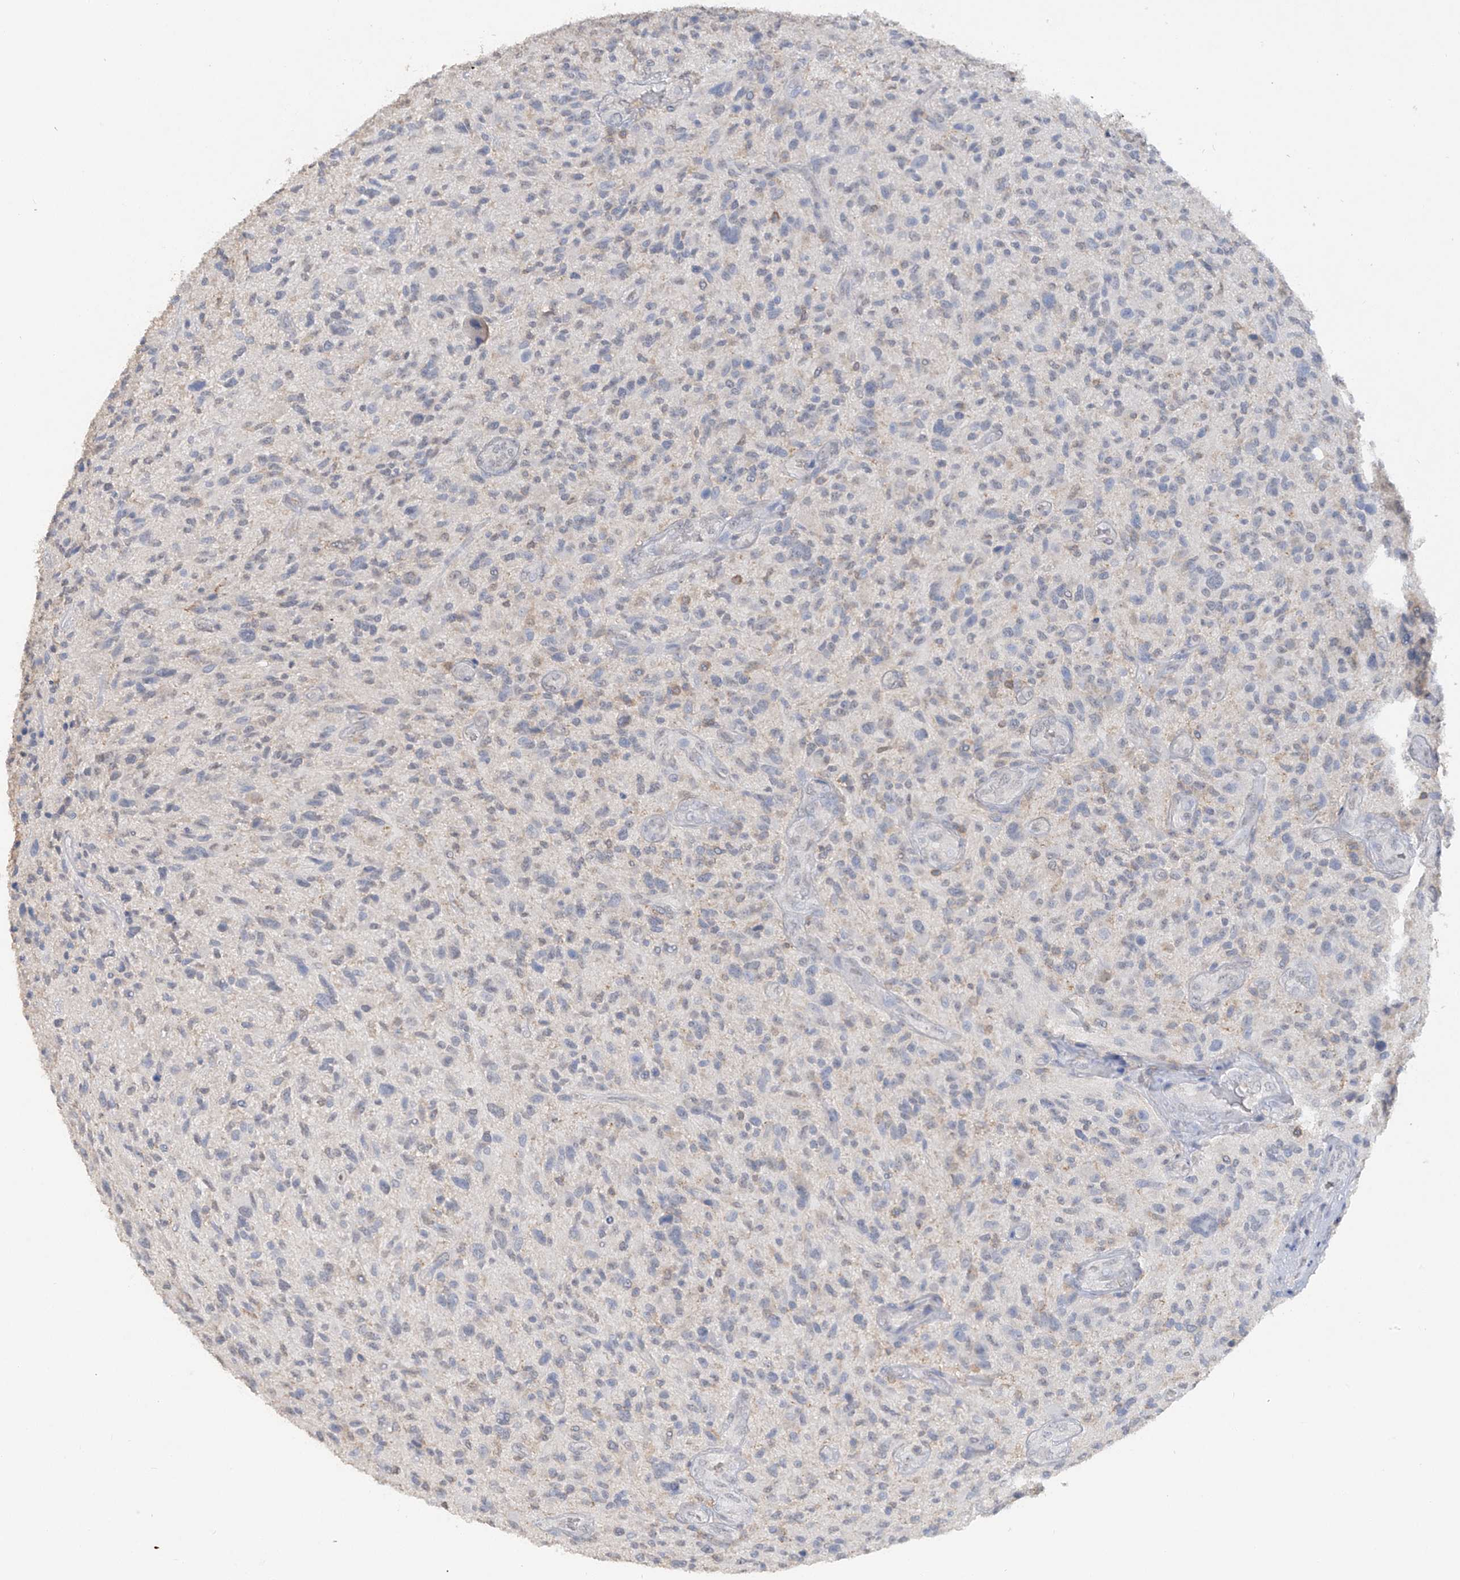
{"staining": {"intensity": "negative", "quantity": "none", "location": "none"}, "tissue": "glioma", "cell_type": "Tumor cells", "image_type": "cancer", "snomed": [{"axis": "morphology", "description": "Glioma, malignant, High grade"}, {"axis": "topography", "description": "Brain"}], "caption": "Tumor cells are negative for protein expression in human glioma.", "gene": "HAS3", "patient": {"sex": "male", "age": 47}}